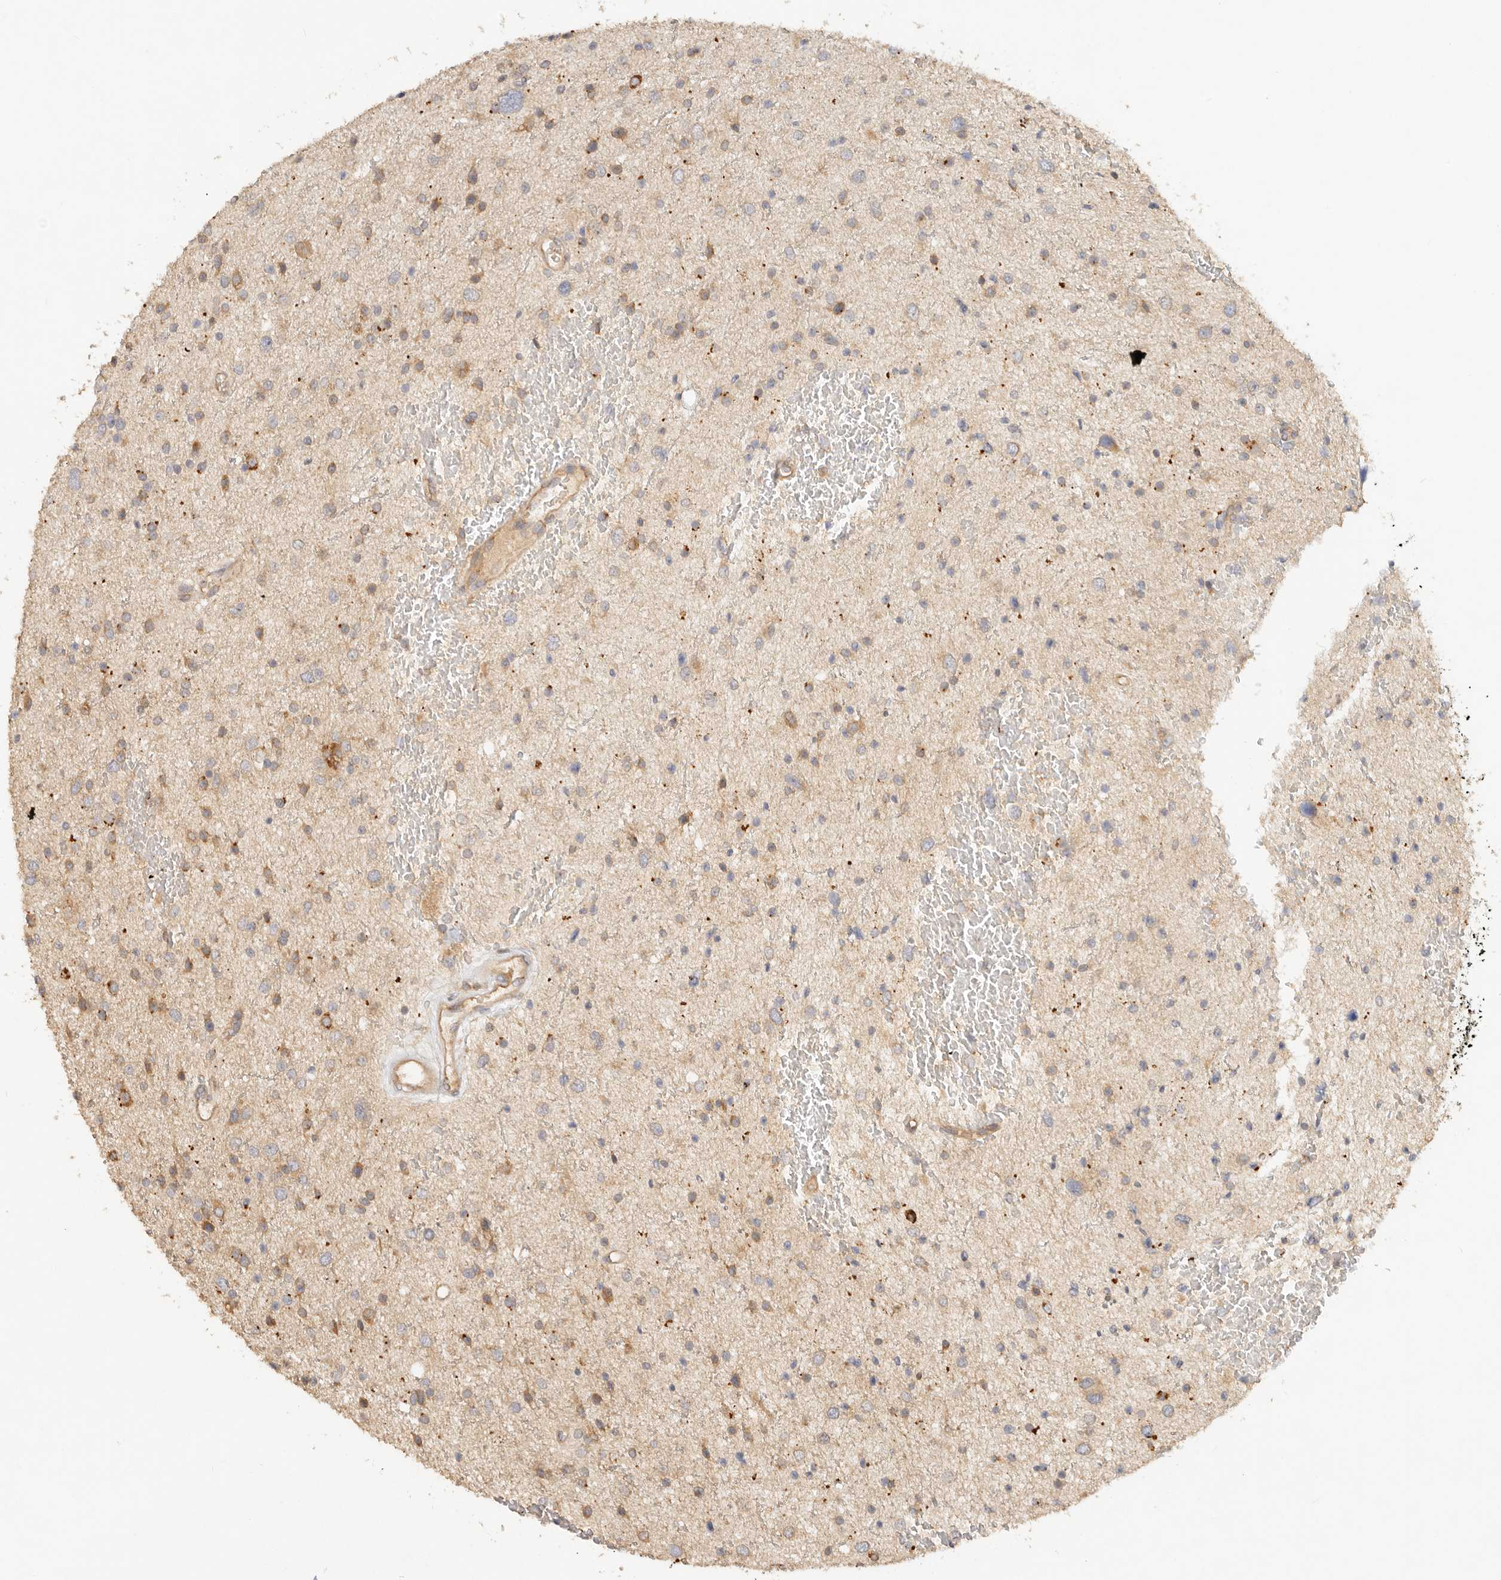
{"staining": {"intensity": "moderate", "quantity": "25%-75%", "location": "cytoplasmic/membranous"}, "tissue": "glioma", "cell_type": "Tumor cells", "image_type": "cancer", "snomed": [{"axis": "morphology", "description": "Glioma, malignant, Low grade"}, {"axis": "topography", "description": "Brain"}], "caption": "Glioma stained for a protein reveals moderate cytoplasmic/membranous positivity in tumor cells.", "gene": "HECTD3", "patient": {"sex": "female", "age": 37}}